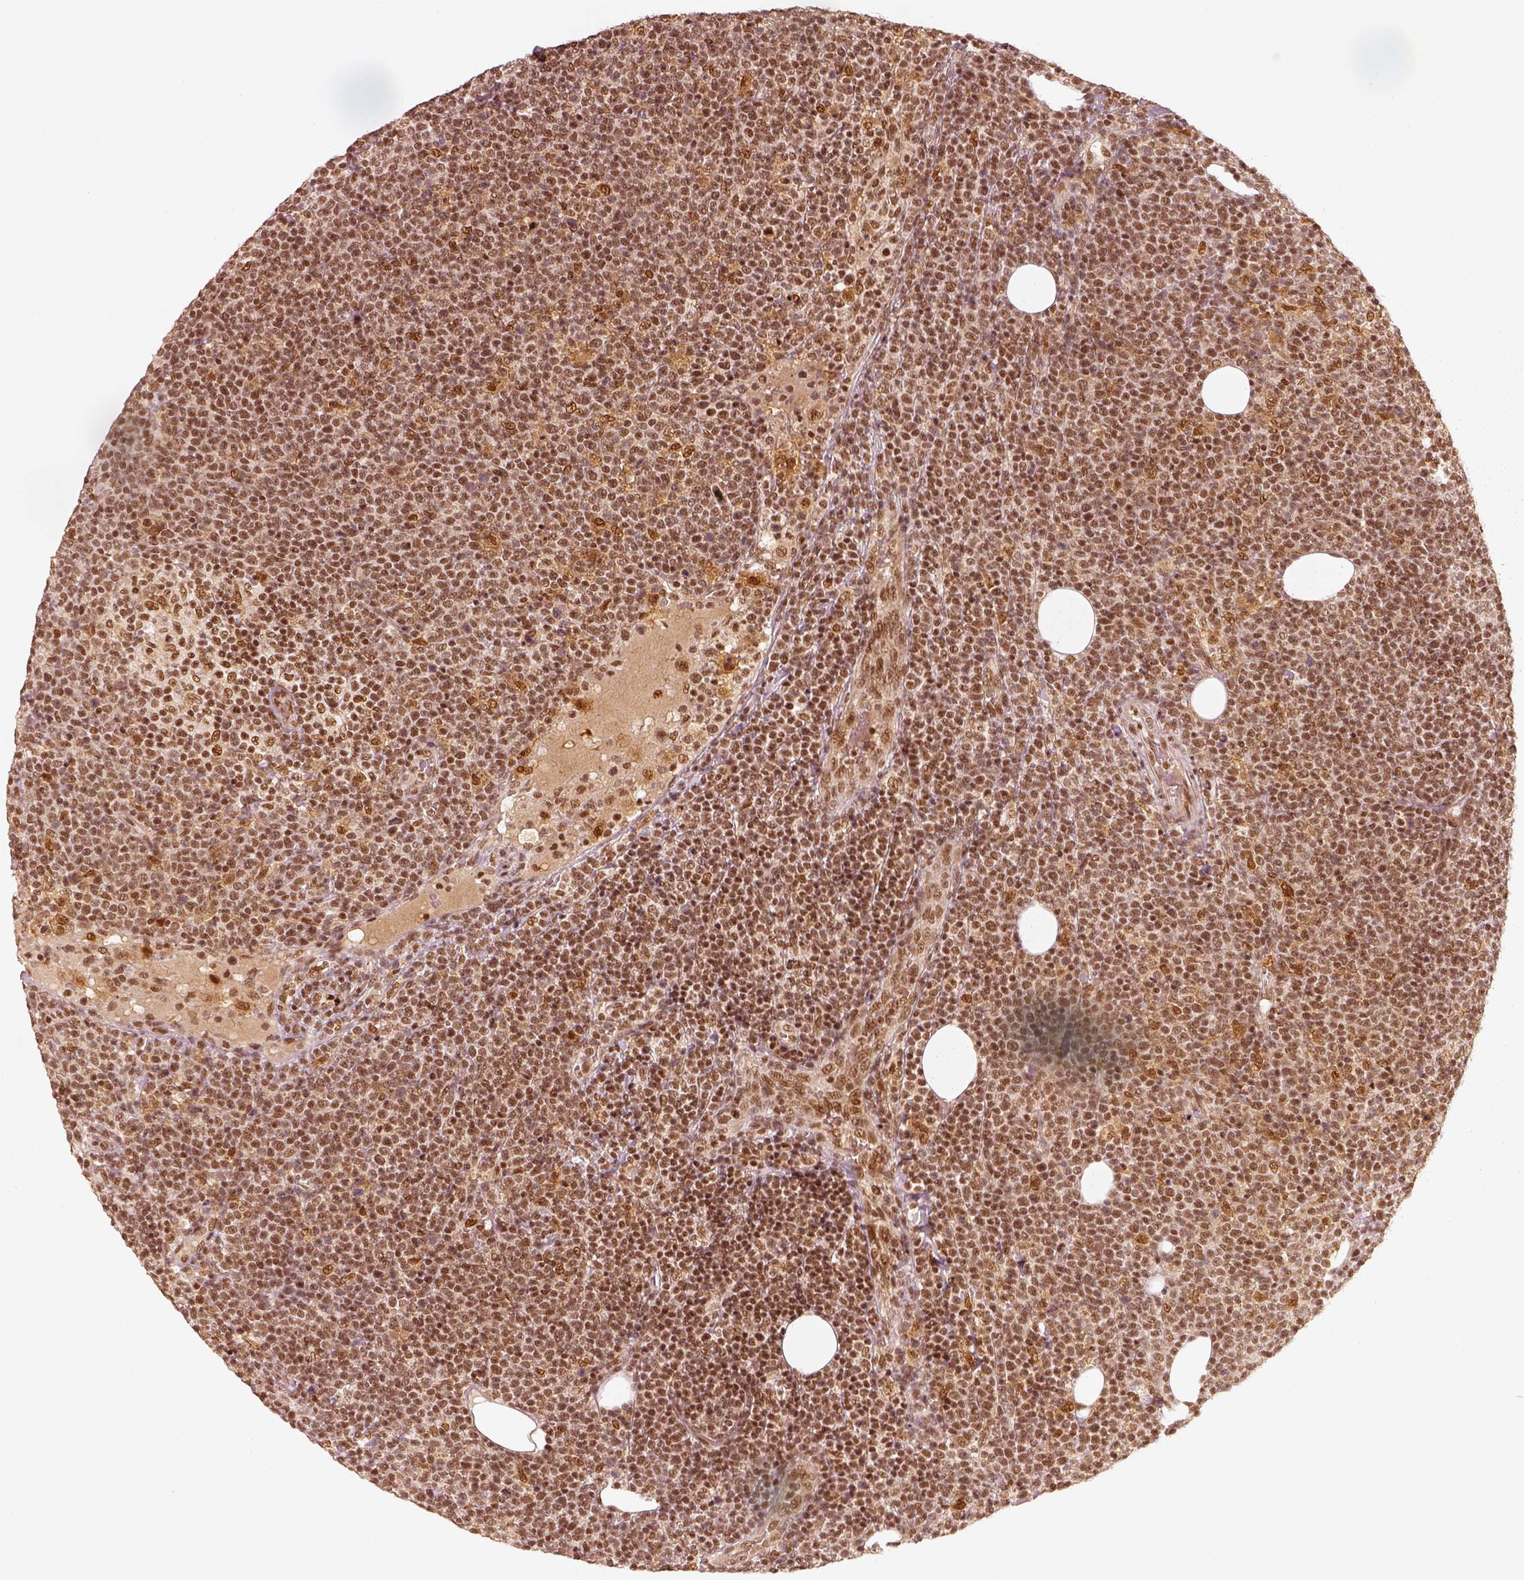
{"staining": {"intensity": "moderate", "quantity": ">75%", "location": "nuclear"}, "tissue": "lymphoma", "cell_type": "Tumor cells", "image_type": "cancer", "snomed": [{"axis": "morphology", "description": "Malignant lymphoma, non-Hodgkin's type, High grade"}, {"axis": "topography", "description": "Lymph node"}], "caption": "Lymphoma tissue demonstrates moderate nuclear staining in about >75% of tumor cells, visualized by immunohistochemistry.", "gene": "GMEB2", "patient": {"sex": "male", "age": 61}}